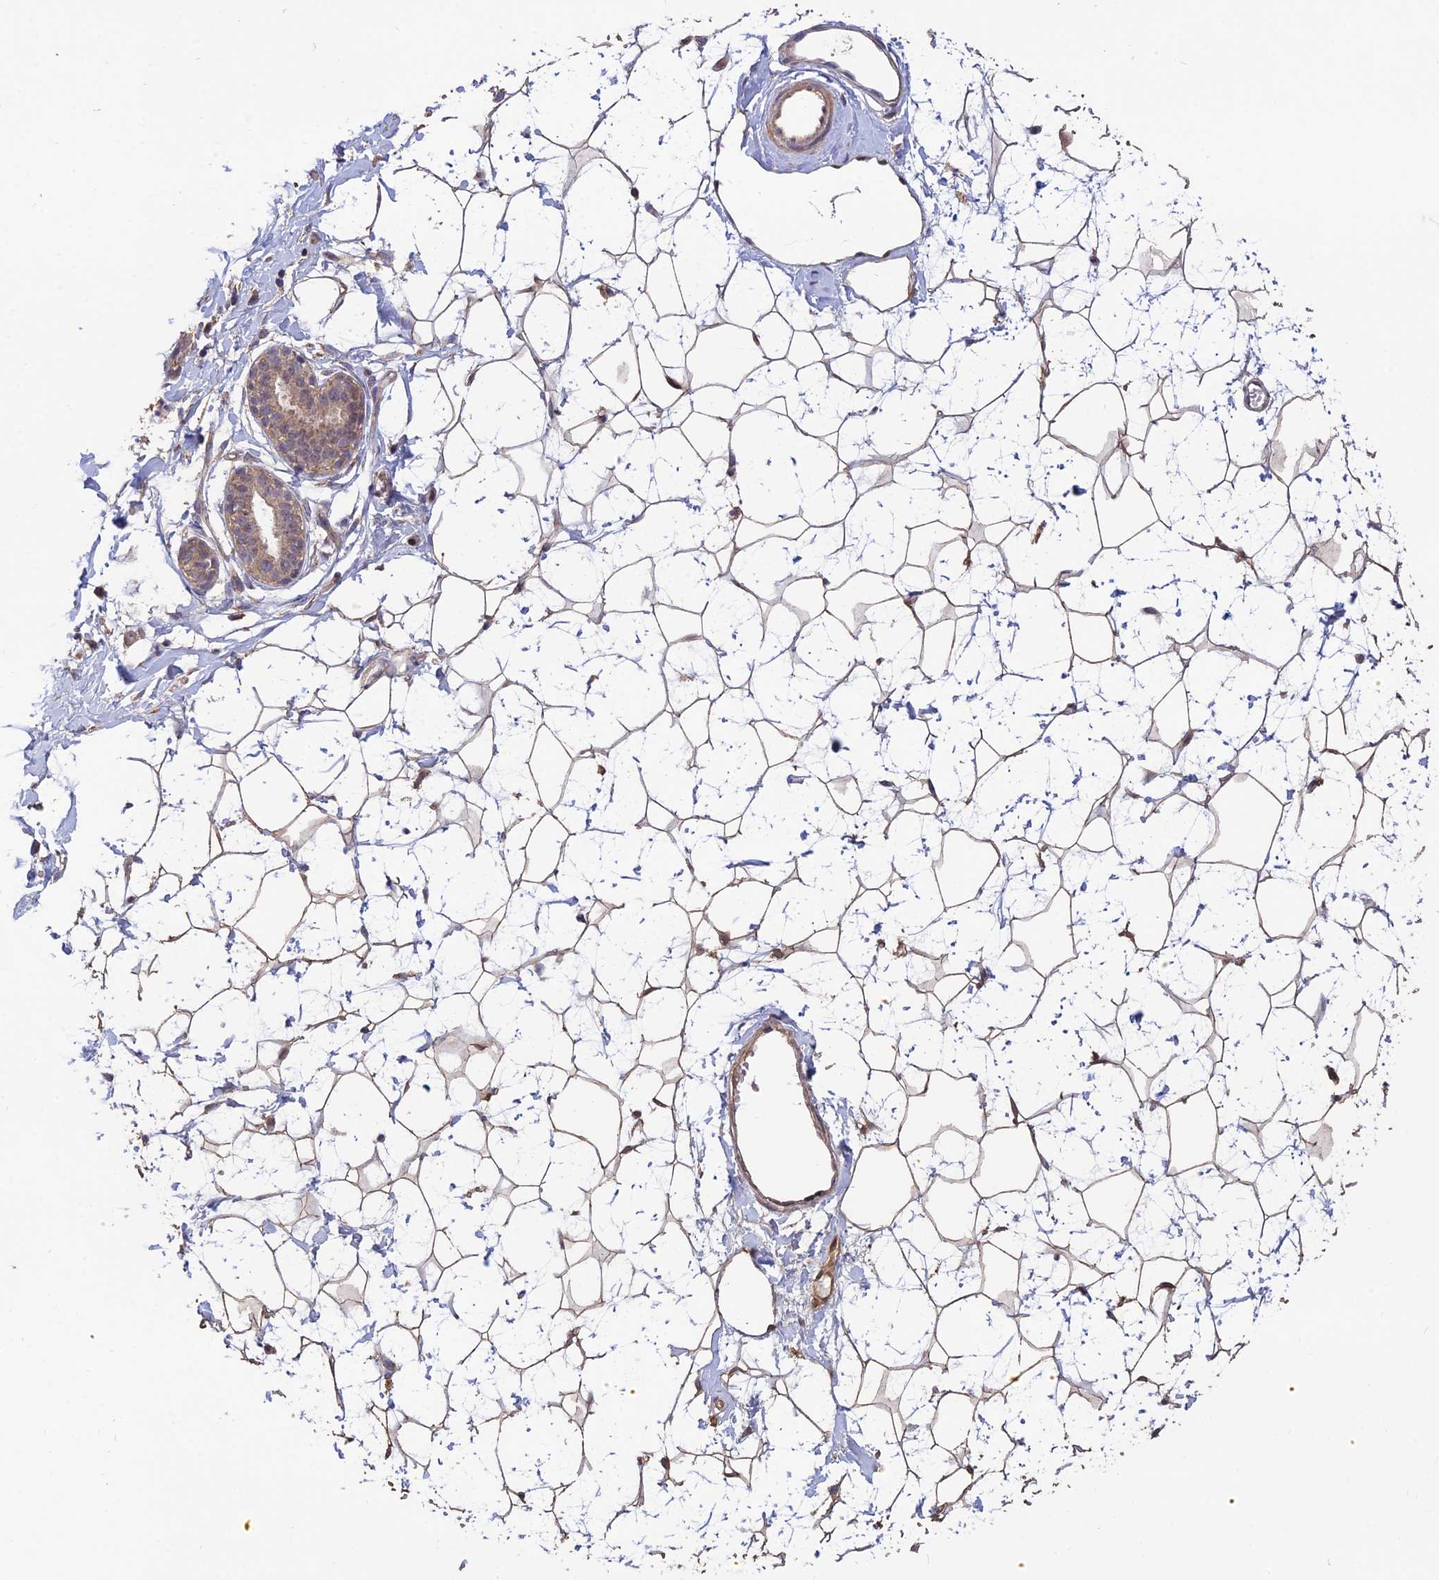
{"staining": {"intensity": "moderate", "quantity": ">75%", "location": "cytoplasmic/membranous"}, "tissue": "breast", "cell_type": "Adipocytes", "image_type": "normal", "snomed": [{"axis": "morphology", "description": "Normal tissue, NOS"}, {"axis": "morphology", "description": "Adenoma, NOS"}, {"axis": "topography", "description": "Breast"}], "caption": "Immunohistochemical staining of normal human breast reveals moderate cytoplasmic/membranous protein staining in approximately >75% of adipocytes.", "gene": "SHISA5", "patient": {"sex": "female", "age": 23}}